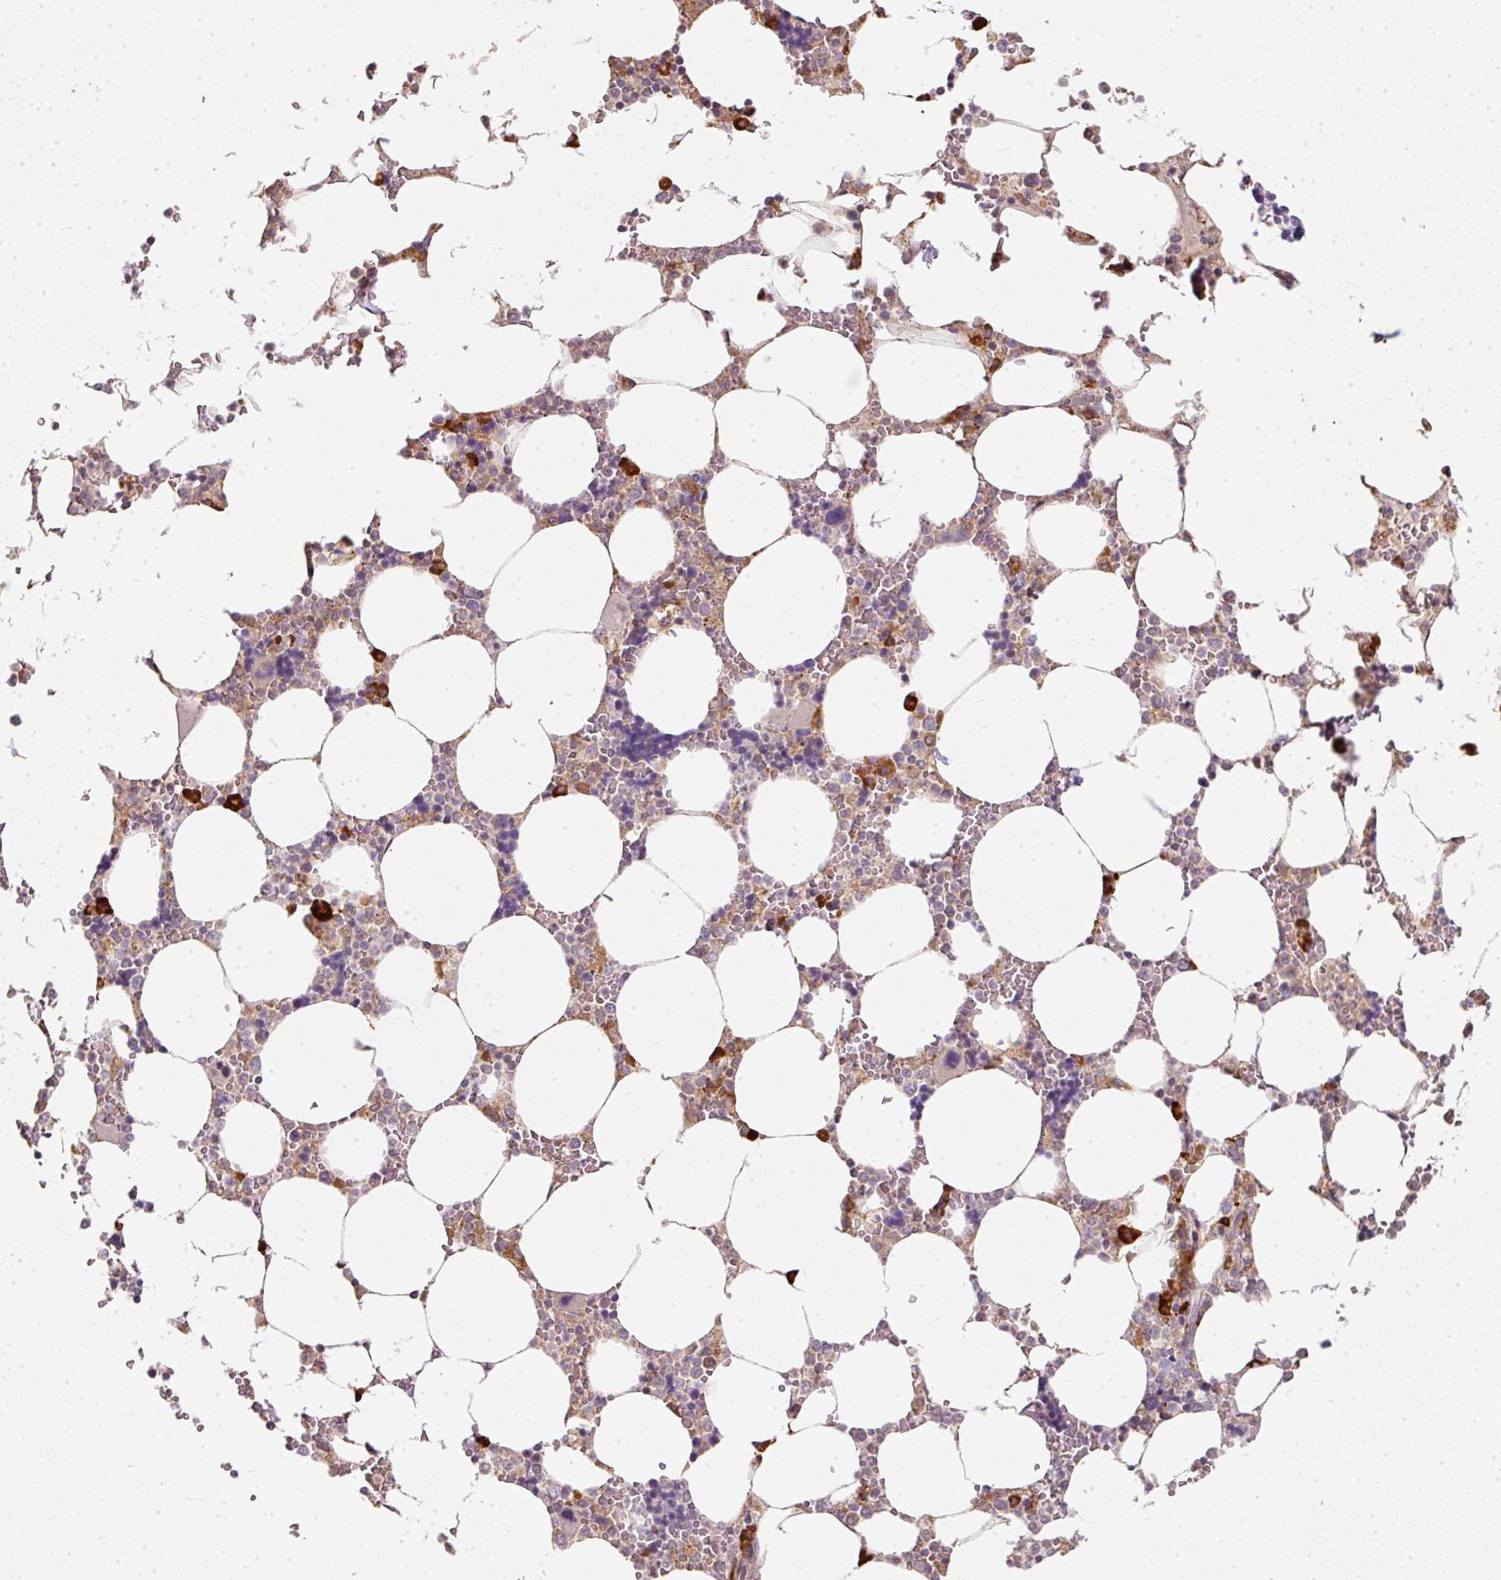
{"staining": {"intensity": "strong", "quantity": "<25%", "location": "cytoplasmic/membranous"}, "tissue": "bone marrow", "cell_type": "Hematopoietic cells", "image_type": "normal", "snomed": [{"axis": "morphology", "description": "Normal tissue, NOS"}, {"axis": "topography", "description": "Bone marrow"}], "caption": "Protein expression analysis of unremarkable human bone marrow reveals strong cytoplasmic/membranous staining in approximately <25% of hematopoietic cells. Ihc stains the protein of interest in brown and the nuclei are stained blue.", "gene": "MORN4", "patient": {"sex": "male", "age": 64}}